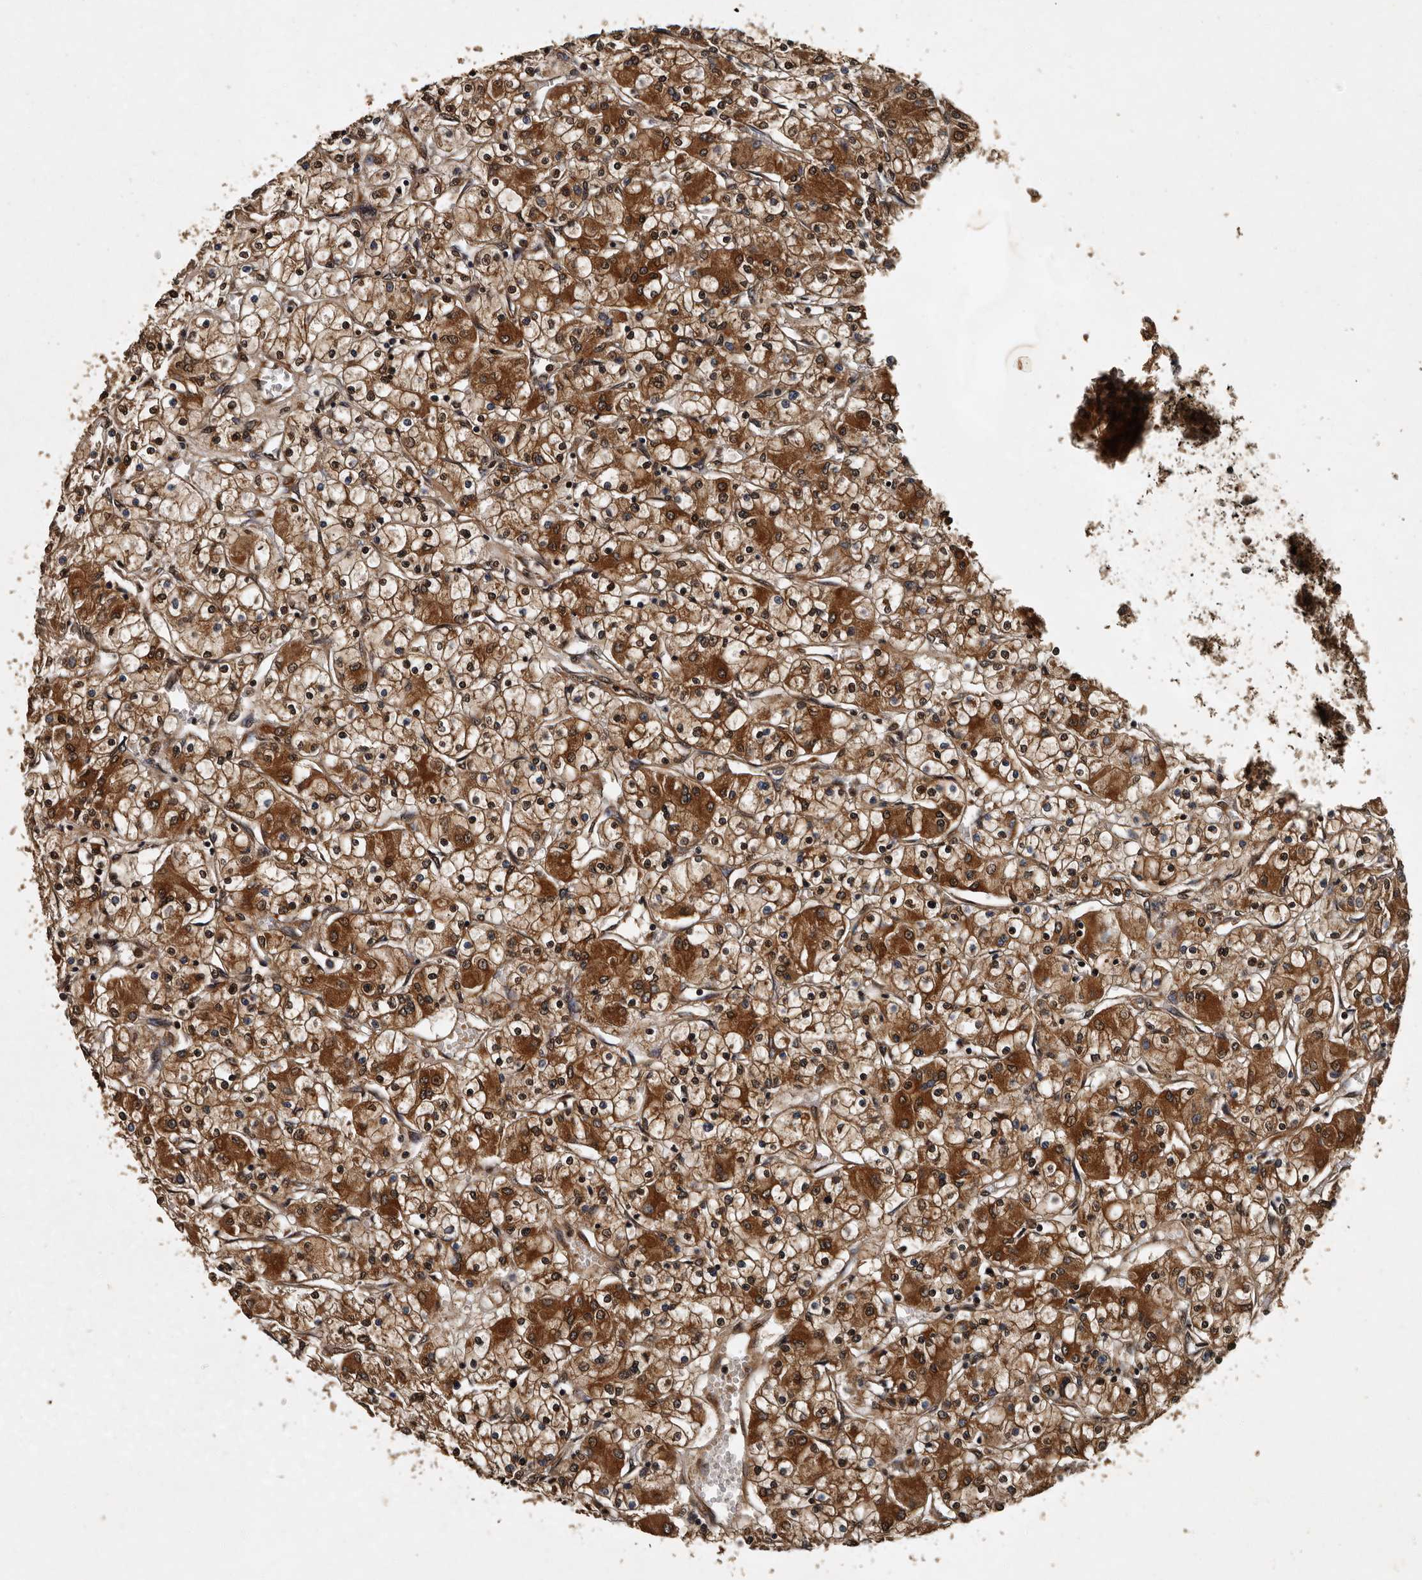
{"staining": {"intensity": "strong", "quantity": ">75%", "location": "cytoplasmic/membranous,nuclear"}, "tissue": "renal cancer", "cell_type": "Tumor cells", "image_type": "cancer", "snomed": [{"axis": "morphology", "description": "Adenocarcinoma, NOS"}, {"axis": "topography", "description": "Kidney"}], "caption": "Immunohistochemical staining of renal cancer (adenocarcinoma) displays high levels of strong cytoplasmic/membranous and nuclear expression in about >75% of tumor cells.", "gene": "CPNE3", "patient": {"sex": "female", "age": 59}}